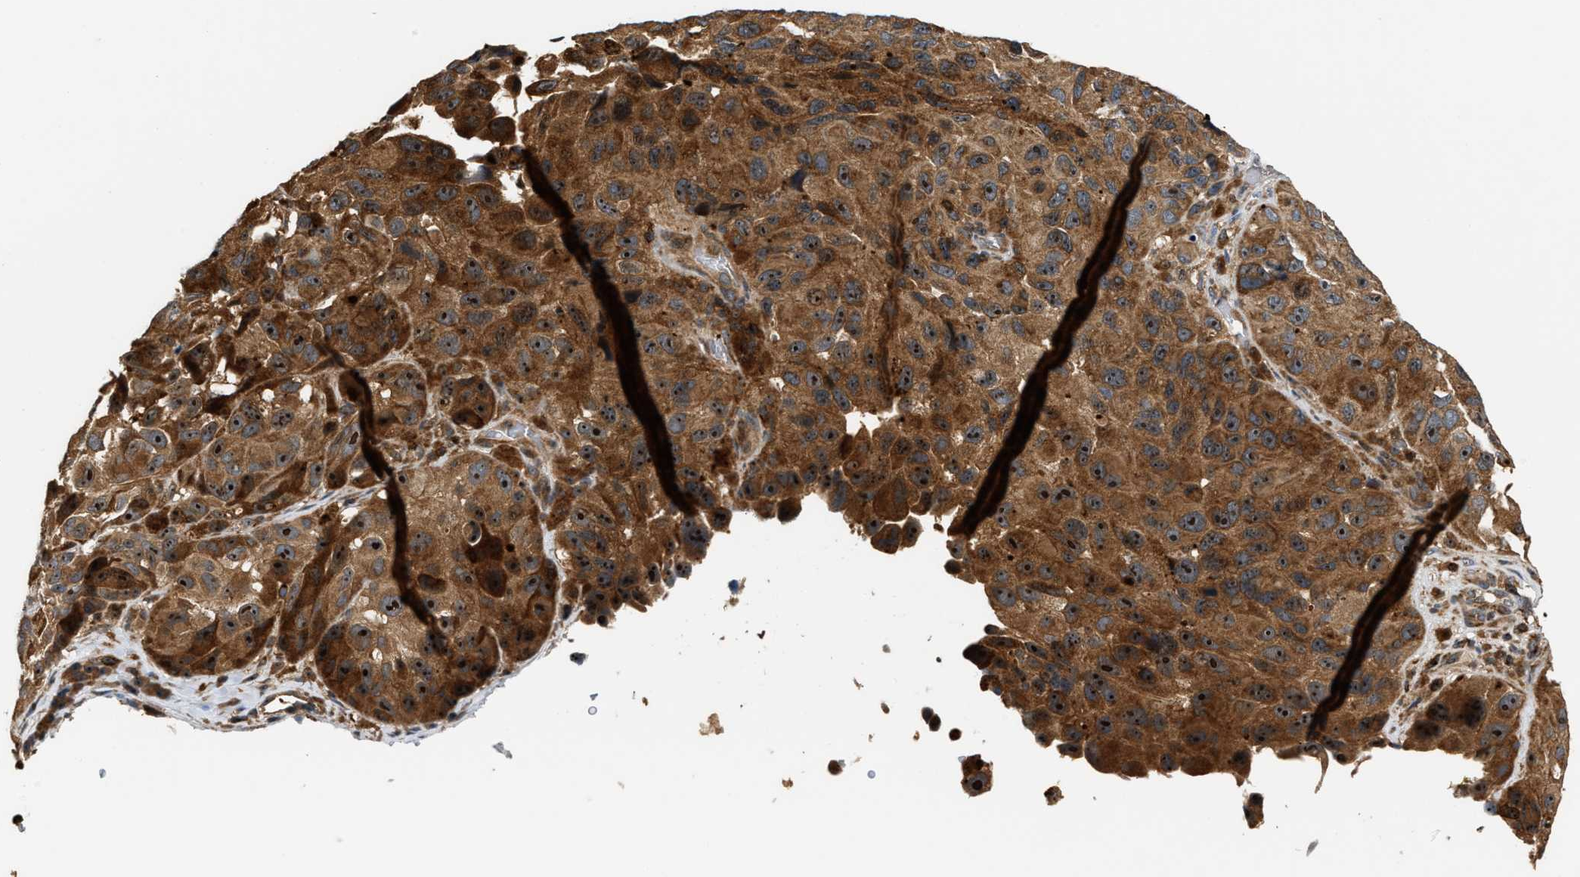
{"staining": {"intensity": "moderate", "quantity": ">75%", "location": "cytoplasmic/membranous"}, "tissue": "melanoma", "cell_type": "Tumor cells", "image_type": "cancer", "snomed": [{"axis": "morphology", "description": "Malignant melanoma, NOS"}, {"axis": "topography", "description": "Skin"}], "caption": "Immunohistochemistry (IHC) micrograph of human melanoma stained for a protein (brown), which displays medium levels of moderate cytoplasmic/membranous staining in about >75% of tumor cells.", "gene": "SNX5", "patient": {"sex": "female", "age": 73}}